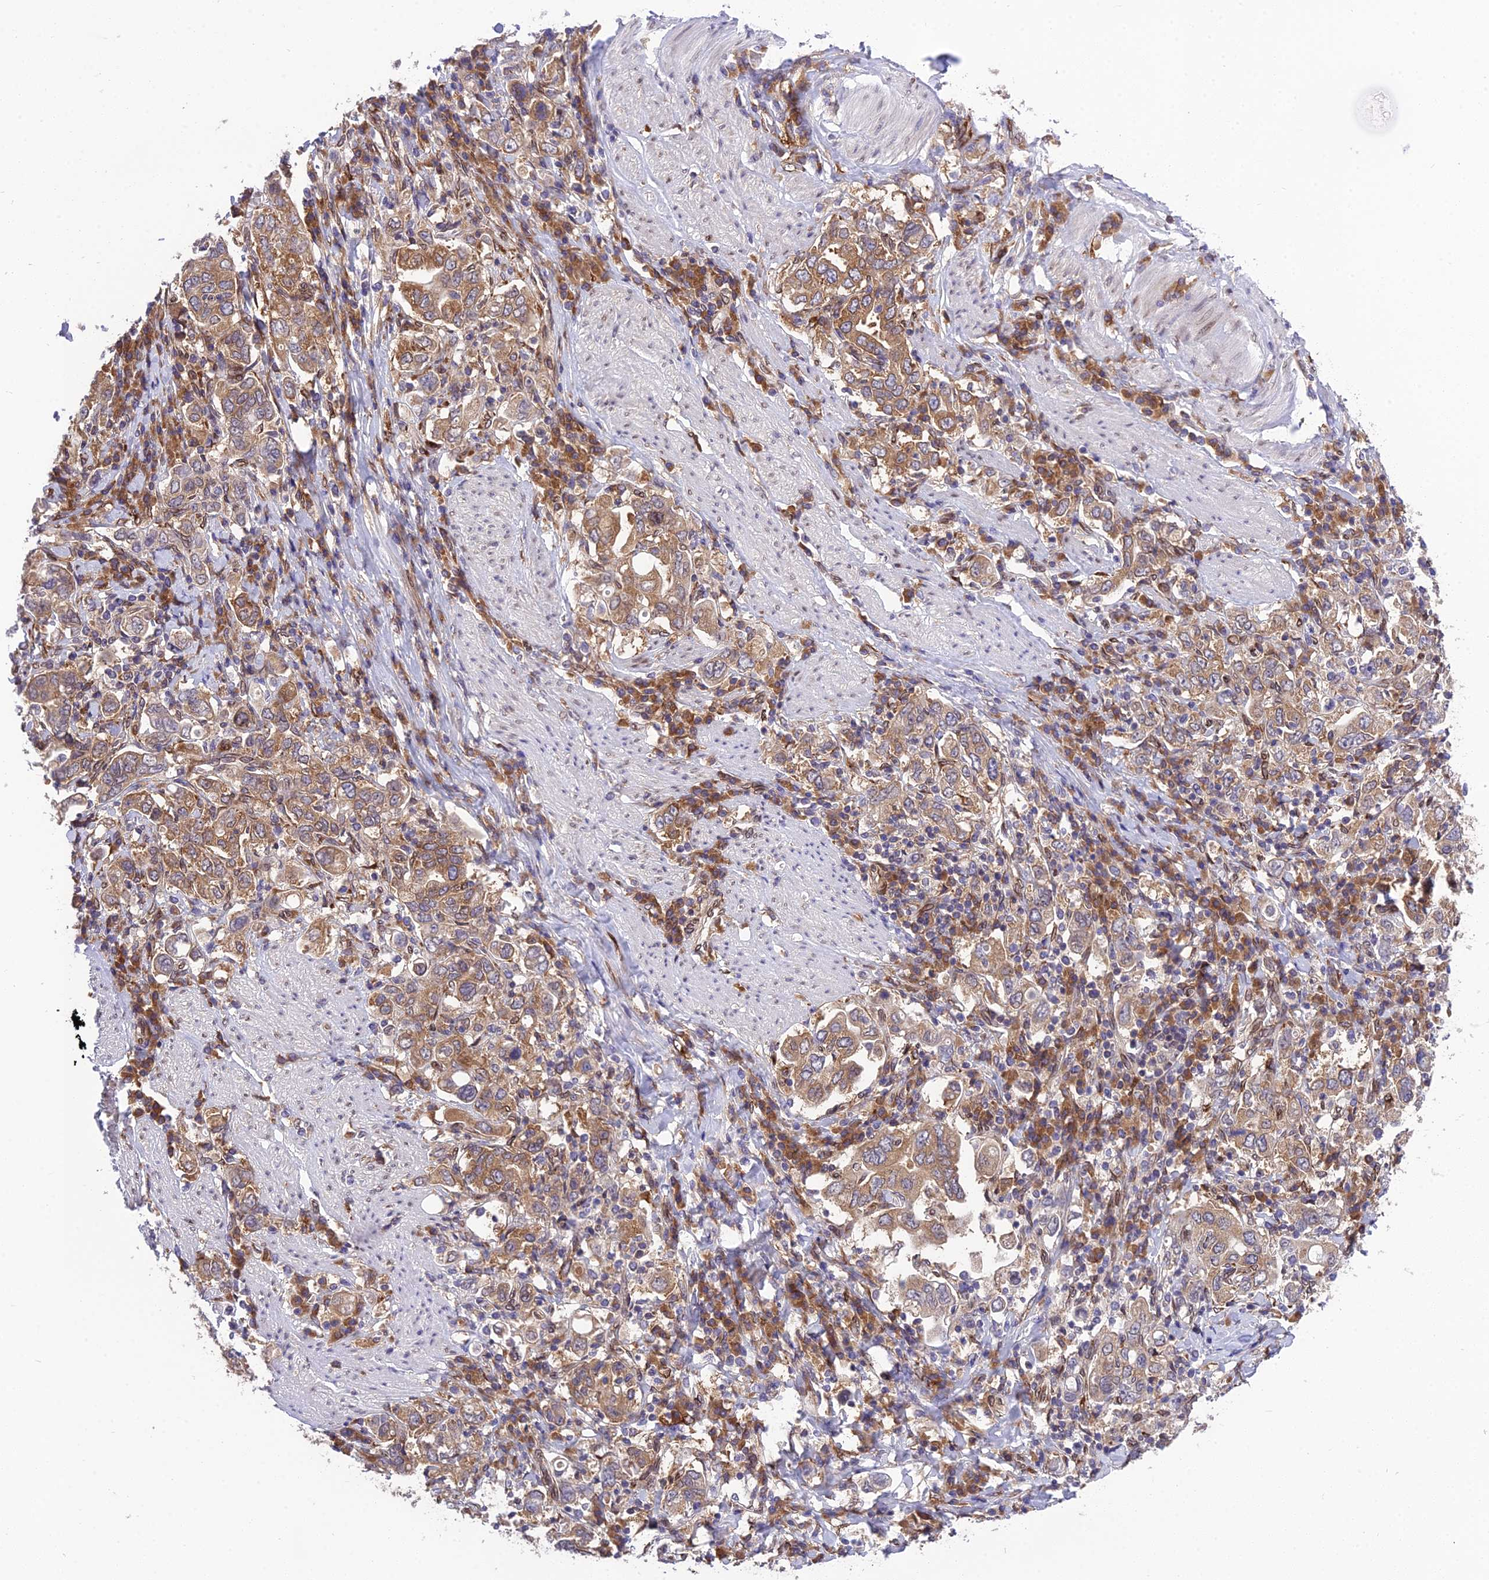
{"staining": {"intensity": "moderate", "quantity": ">75%", "location": "cytoplasmic/membranous"}, "tissue": "stomach cancer", "cell_type": "Tumor cells", "image_type": "cancer", "snomed": [{"axis": "morphology", "description": "Adenocarcinoma, NOS"}, {"axis": "topography", "description": "Stomach, upper"}], "caption": "Immunohistochemistry (IHC) of stomach adenocarcinoma exhibits medium levels of moderate cytoplasmic/membranous positivity in approximately >75% of tumor cells.", "gene": "DHCR7", "patient": {"sex": "male", "age": 62}}